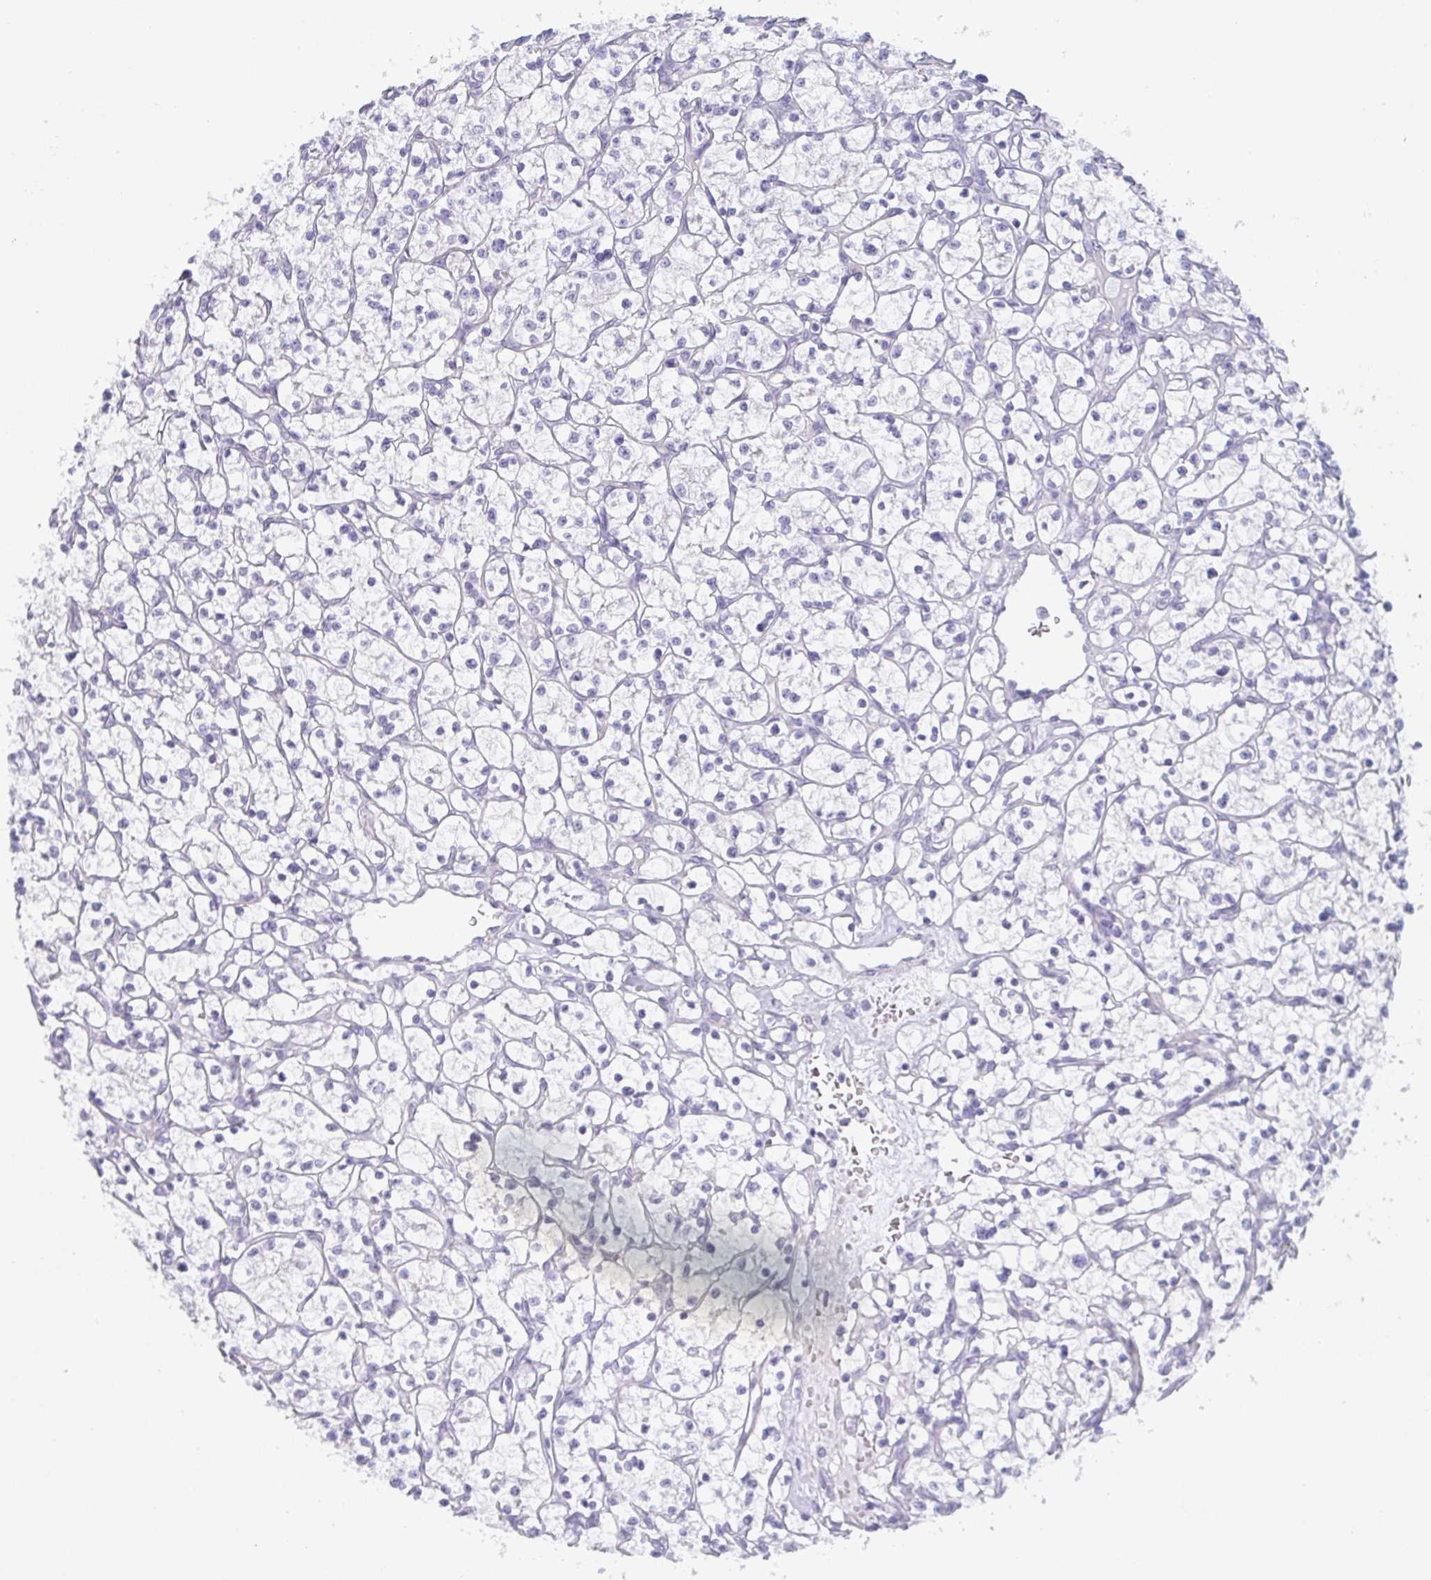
{"staining": {"intensity": "negative", "quantity": "none", "location": "none"}, "tissue": "renal cancer", "cell_type": "Tumor cells", "image_type": "cancer", "snomed": [{"axis": "morphology", "description": "Adenocarcinoma, NOS"}, {"axis": "topography", "description": "Kidney"}], "caption": "A photomicrograph of human renal cancer (adenocarcinoma) is negative for staining in tumor cells.", "gene": "DYNC1I1", "patient": {"sex": "female", "age": 64}}